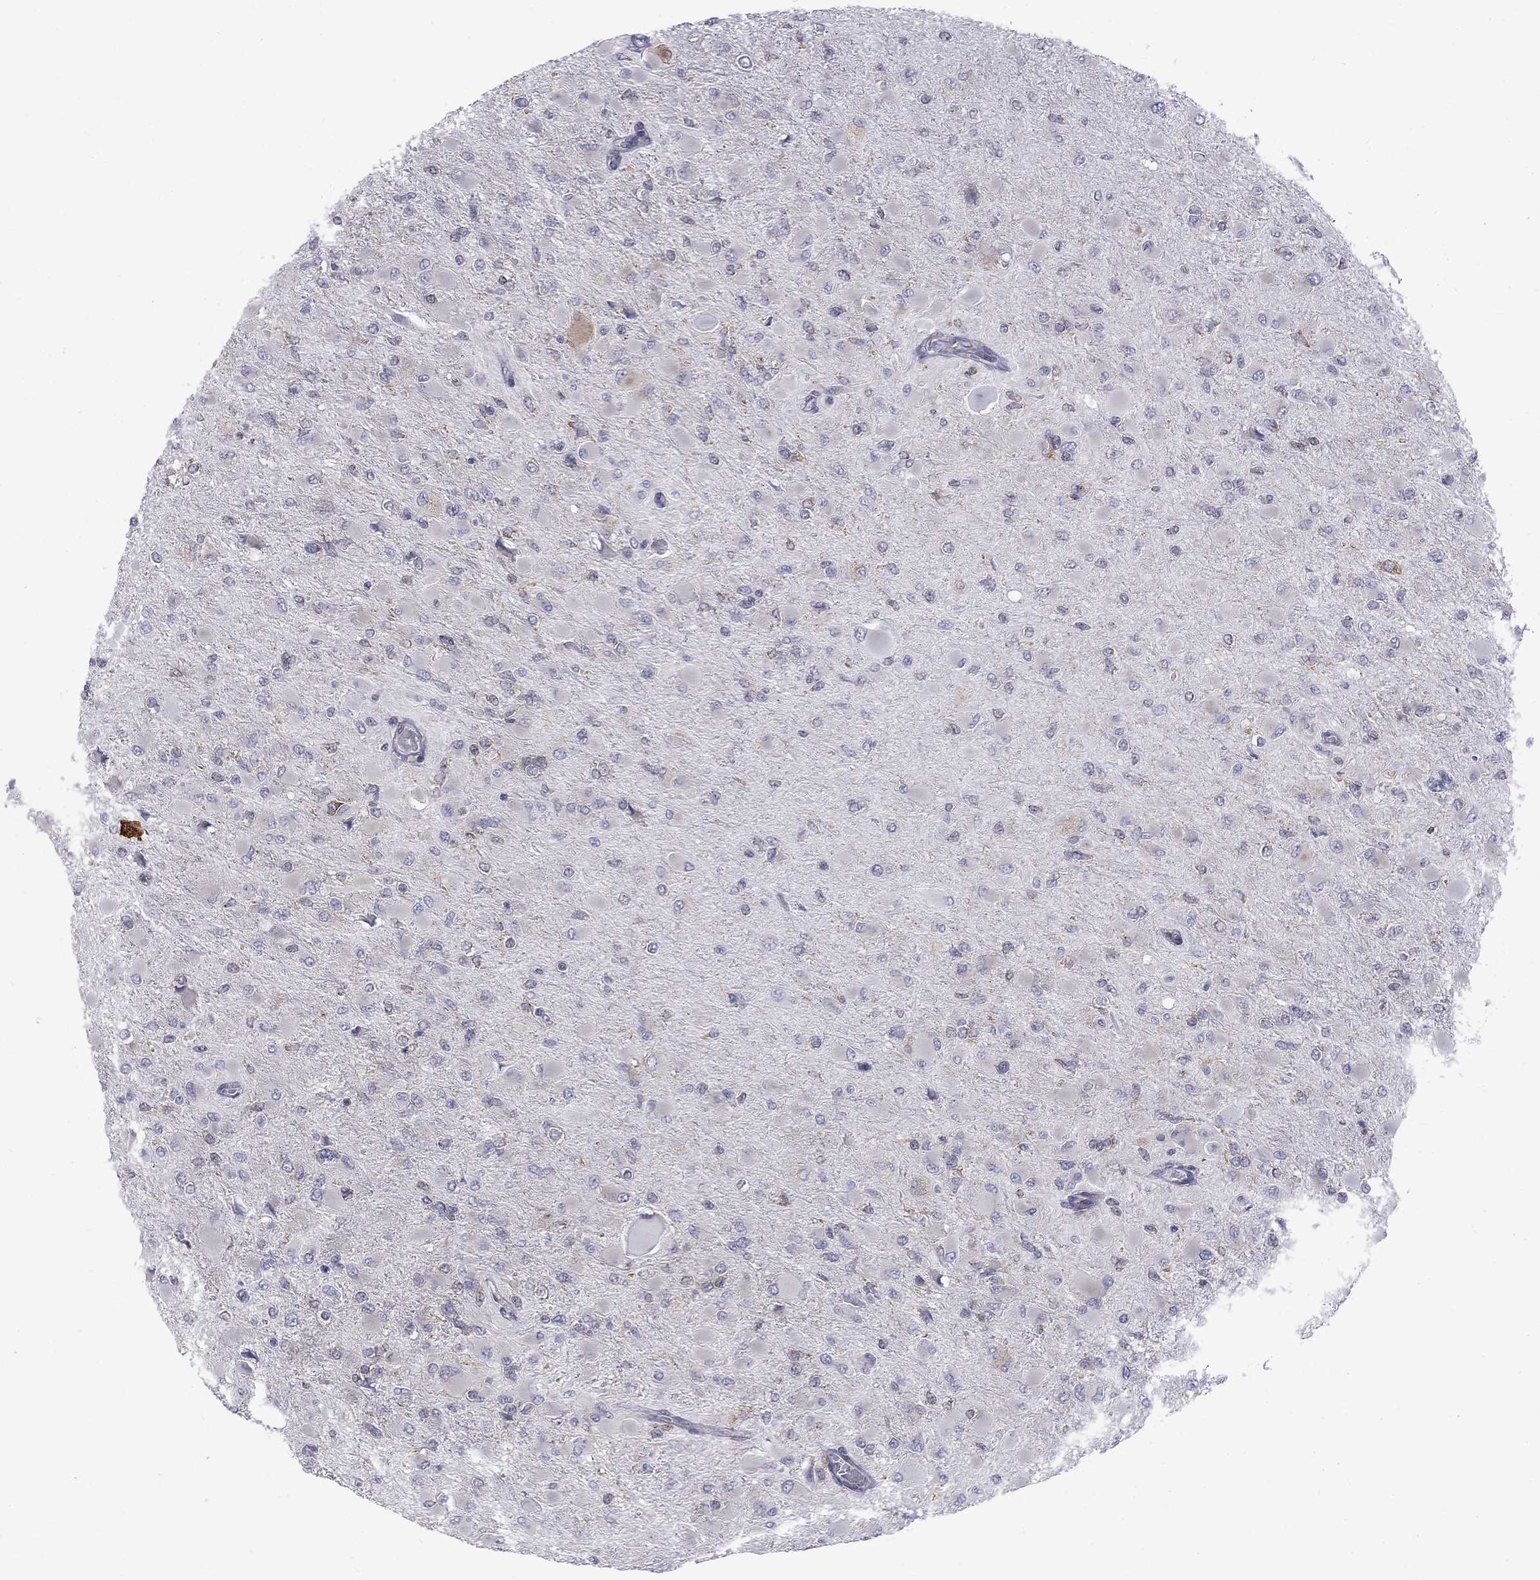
{"staining": {"intensity": "negative", "quantity": "none", "location": "none"}, "tissue": "glioma", "cell_type": "Tumor cells", "image_type": "cancer", "snomed": [{"axis": "morphology", "description": "Glioma, malignant, High grade"}, {"axis": "topography", "description": "Cerebral cortex"}], "caption": "DAB (3,3'-diaminobenzidine) immunohistochemical staining of human glioma shows no significant positivity in tumor cells.", "gene": "PABPC4", "patient": {"sex": "female", "age": 36}}